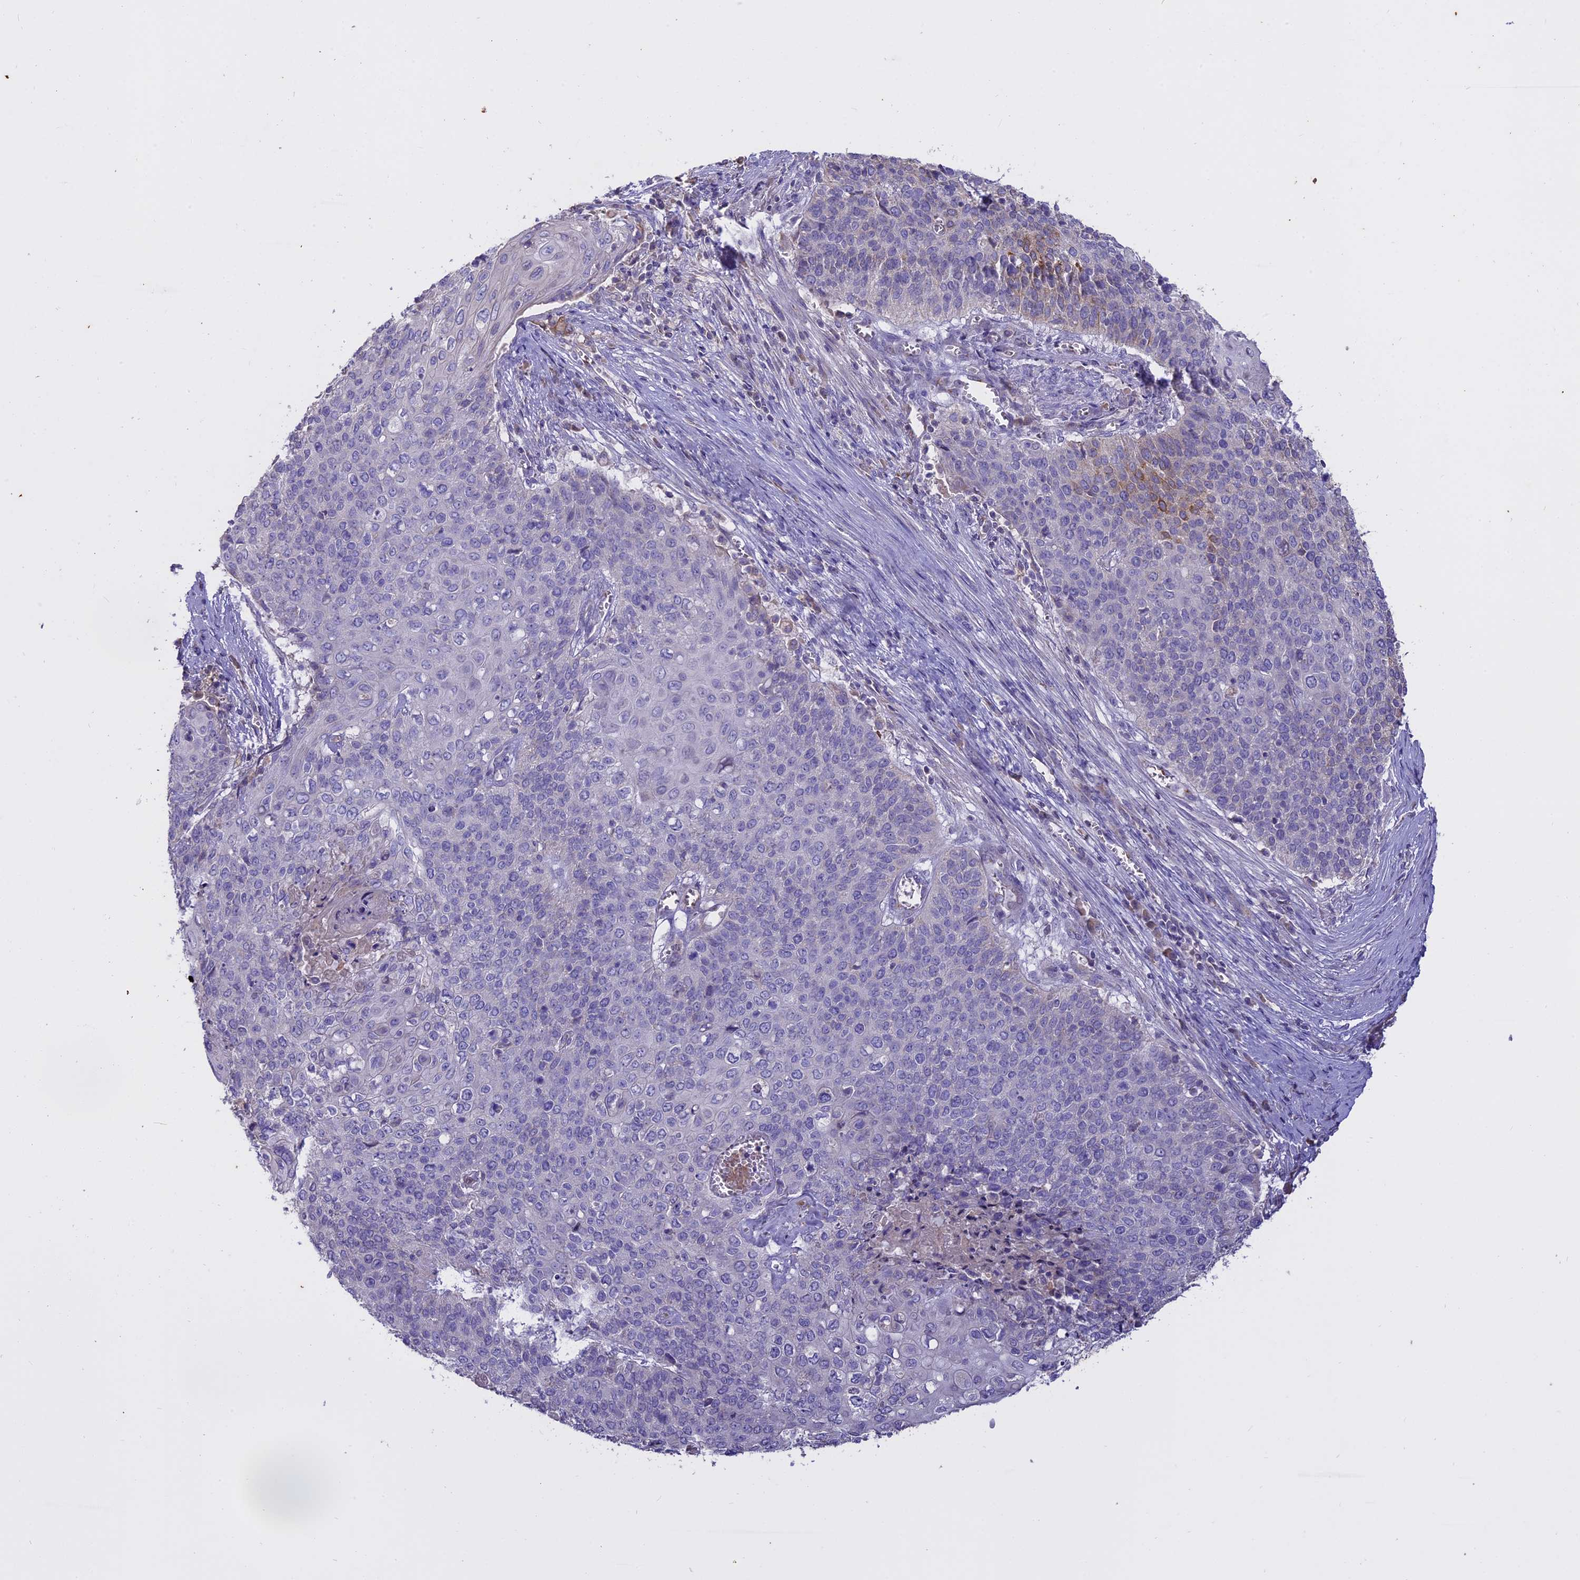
{"staining": {"intensity": "negative", "quantity": "none", "location": "none"}, "tissue": "cervical cancer", "cell_type": "Tumor cells", "image_type": "cancer", "snomed": [{"axis": "morphology", "description": "Squamous cell carcinoma, NOS"}, {"axis": "topography", "description": "Cervix"}], "caption": "Immunohistochemistry micrograph of human cervical cancer stained for a protein (brown), which shows no staining in tumor cells.", "gene": "WFDC2", "patient": {"sex": "female", "age": 39}}